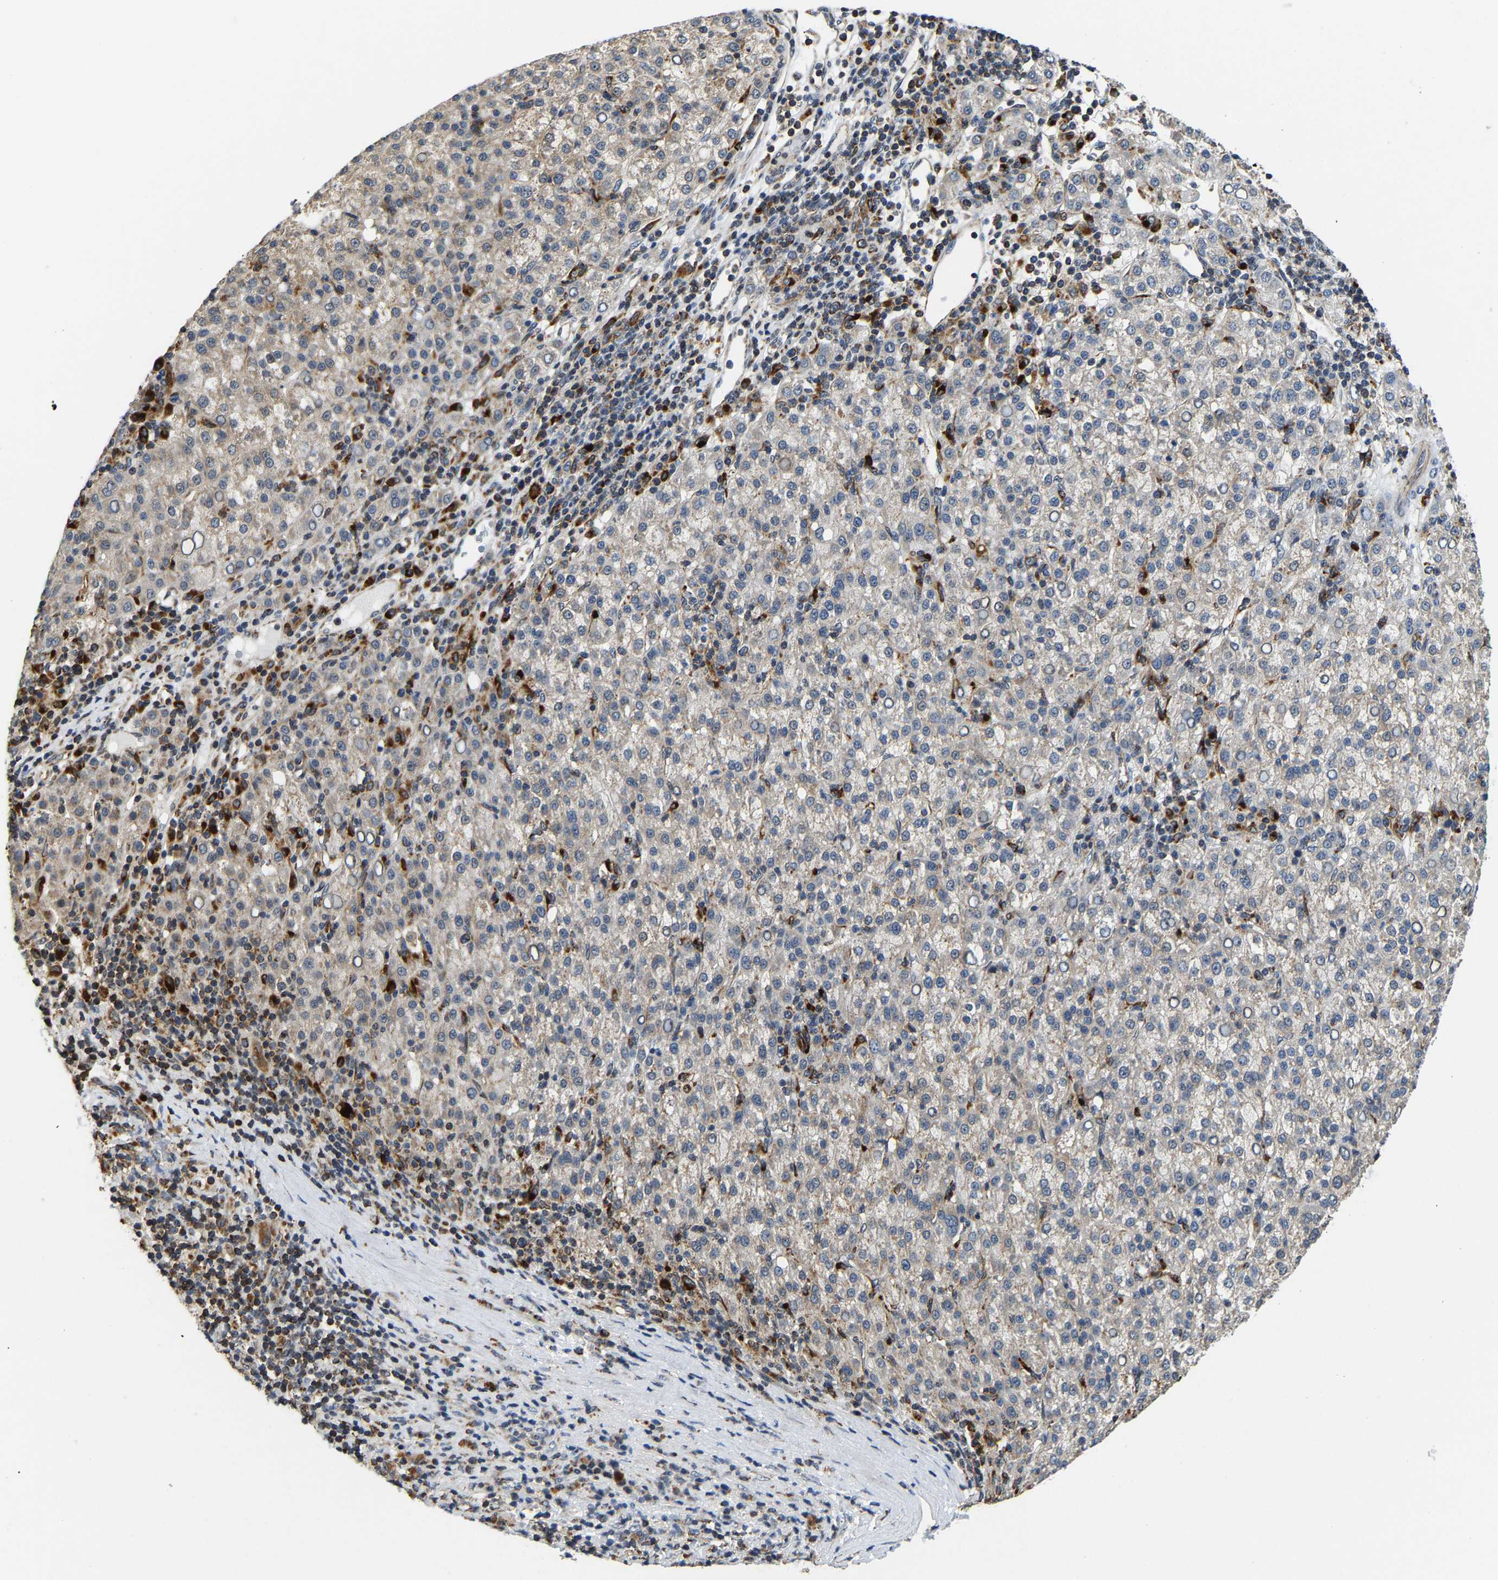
{"staining": {"intensity": "weak", "quantity": "25%-75%", "location": "cytoplasmic/membranous"}, "tissue": "liver cancer", "cell_type": "Tumor cells", "image_type": "cancer", "snomed": [{"axis": "morphology", "description": "Carcinoma, Hepatocellular, NOS"}, {"axis": "topography", "description": "Liver"}], "caption": "Tumor cells demonstrate low levels of weak cytoplasmic/membranous positivity in about 25%-75% of cells in liver cancer.", "gene": "GIMAP7", "patient": {"sex": "female", "age": 58}}